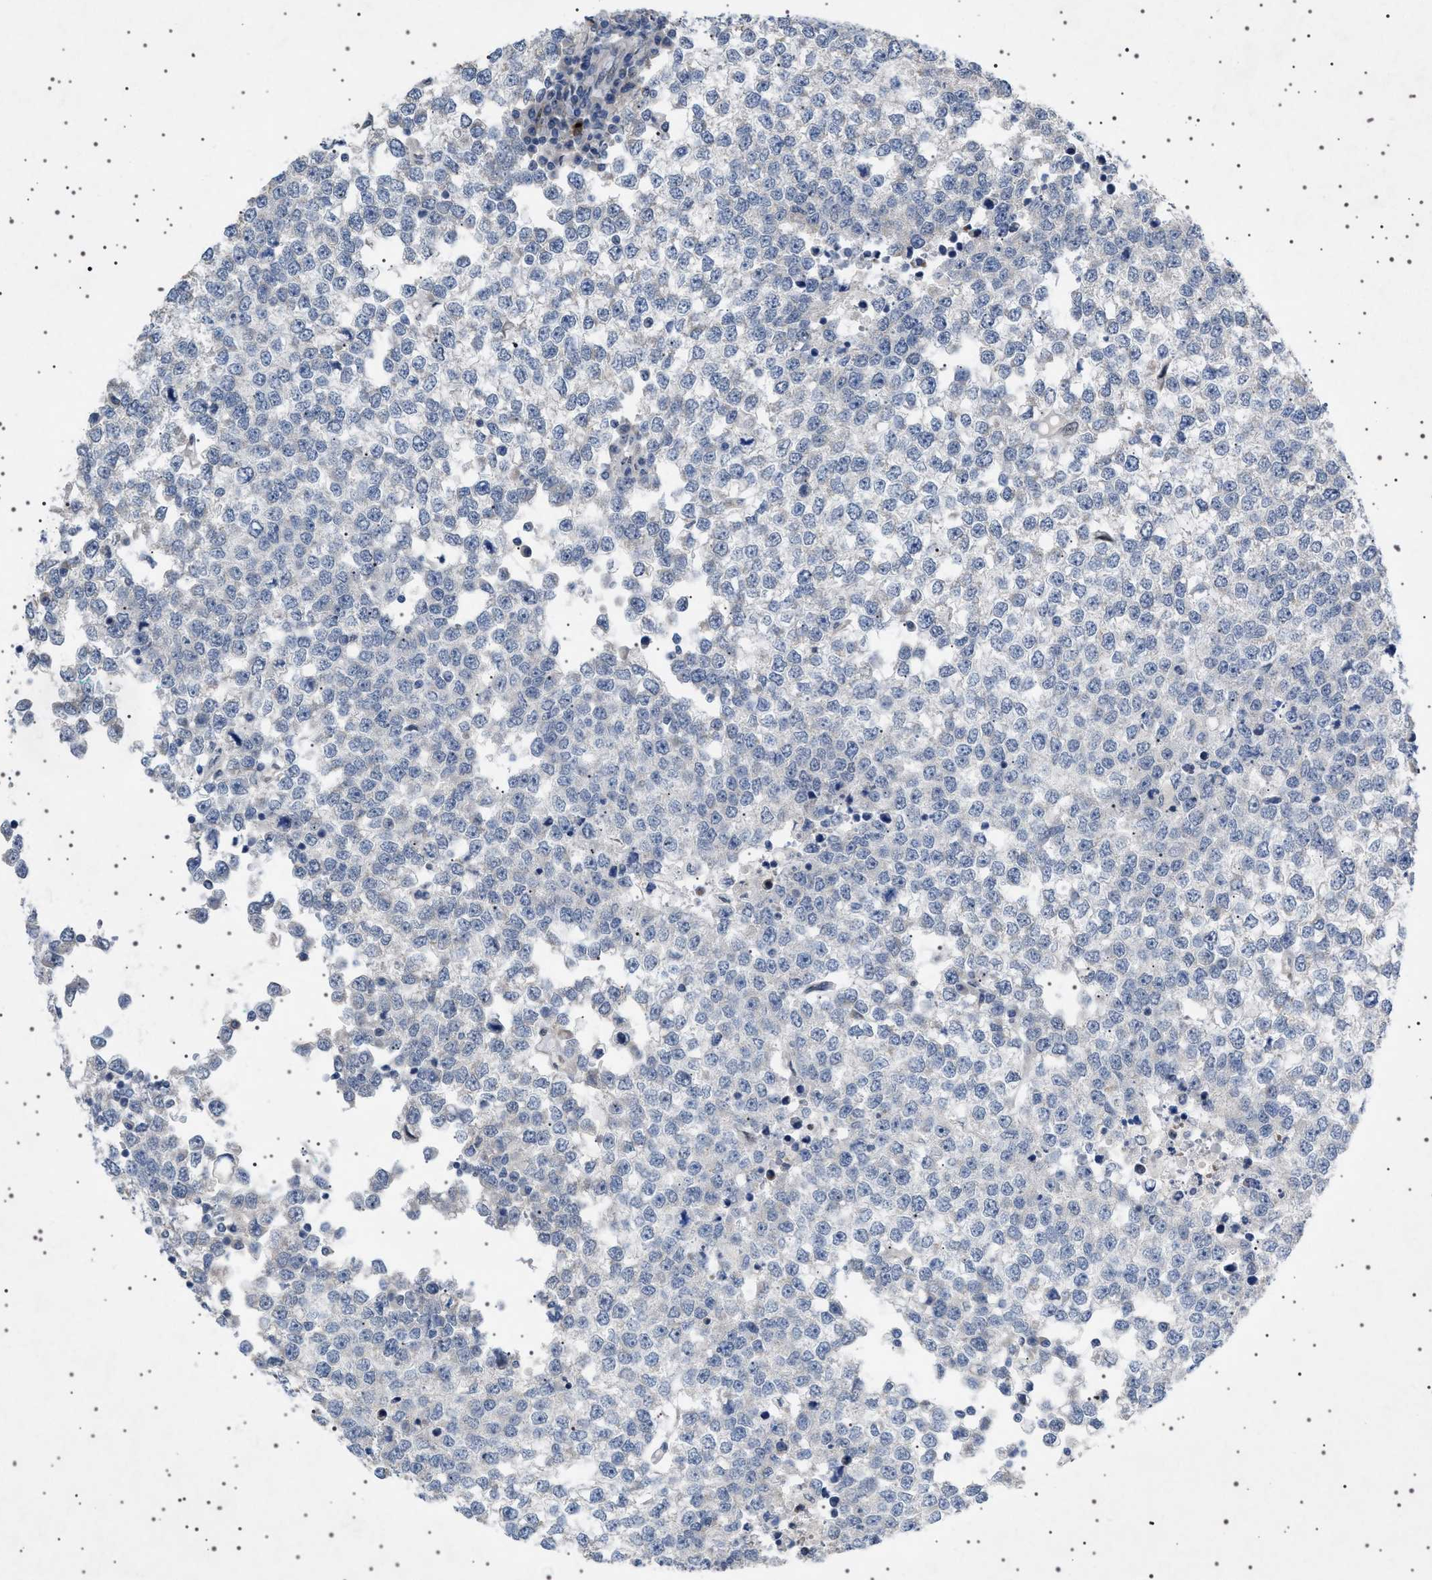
{"staining": {"intensity": "negative", "quantity": "none", "location": "none"}, "tissue": "testis cancer", "cell_type": "Tumor cells", "image_type": "cancer", "snomed": [{"axis": "morphology", "description": "Seminoma, NOS"}, {"axis": "topography", "description": "Testis"}], "caption": "Protein analysis of testis cancer (seminoma) exhibits no significant staining in tumor cells.", "gene": "HTR1A", "patient": {"sex": "male", "age": 65}}